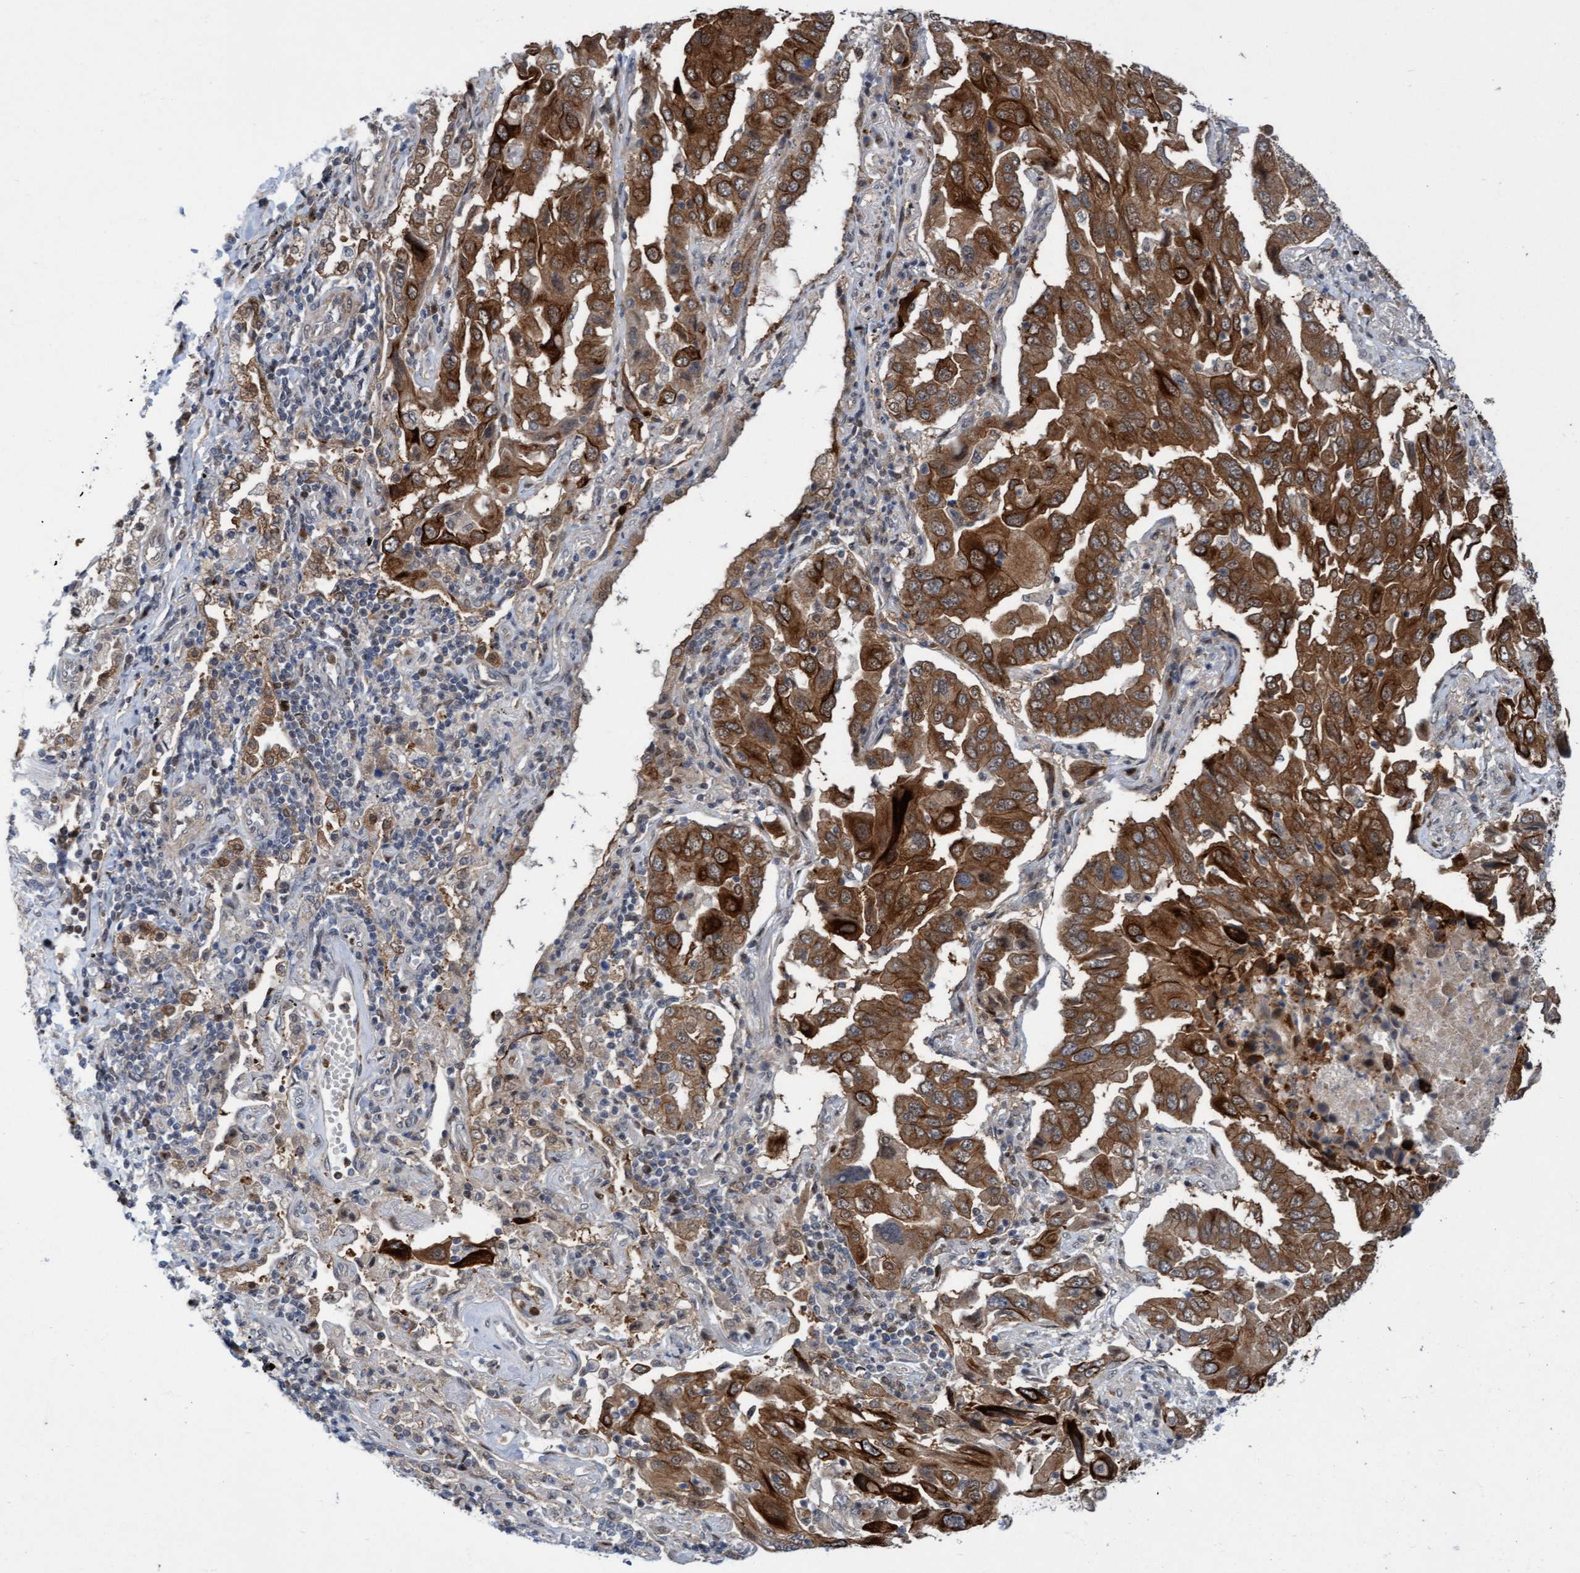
{"staining": {"intensity": "moderate", "quantity": ">75%", "location": "cytoplasmic/membranous"}, "tissue": "lung cancer", "cell_type": "Tumor cells", "image_type": "cancer", "snomed": [{"axis": "morphology", "description": "Adenocarcinoma, NOS"}, {"axis": "topography", "description": "Lung"}], "caption": "This is an image of immunohistochemistry staining of lung adenocarcinoma, which shows moderate positivity in the cytoplasmic/membranous of tumor cells.", "gene": "RAP1GAP2", "patient": {"sex": "female", "age": 65}}